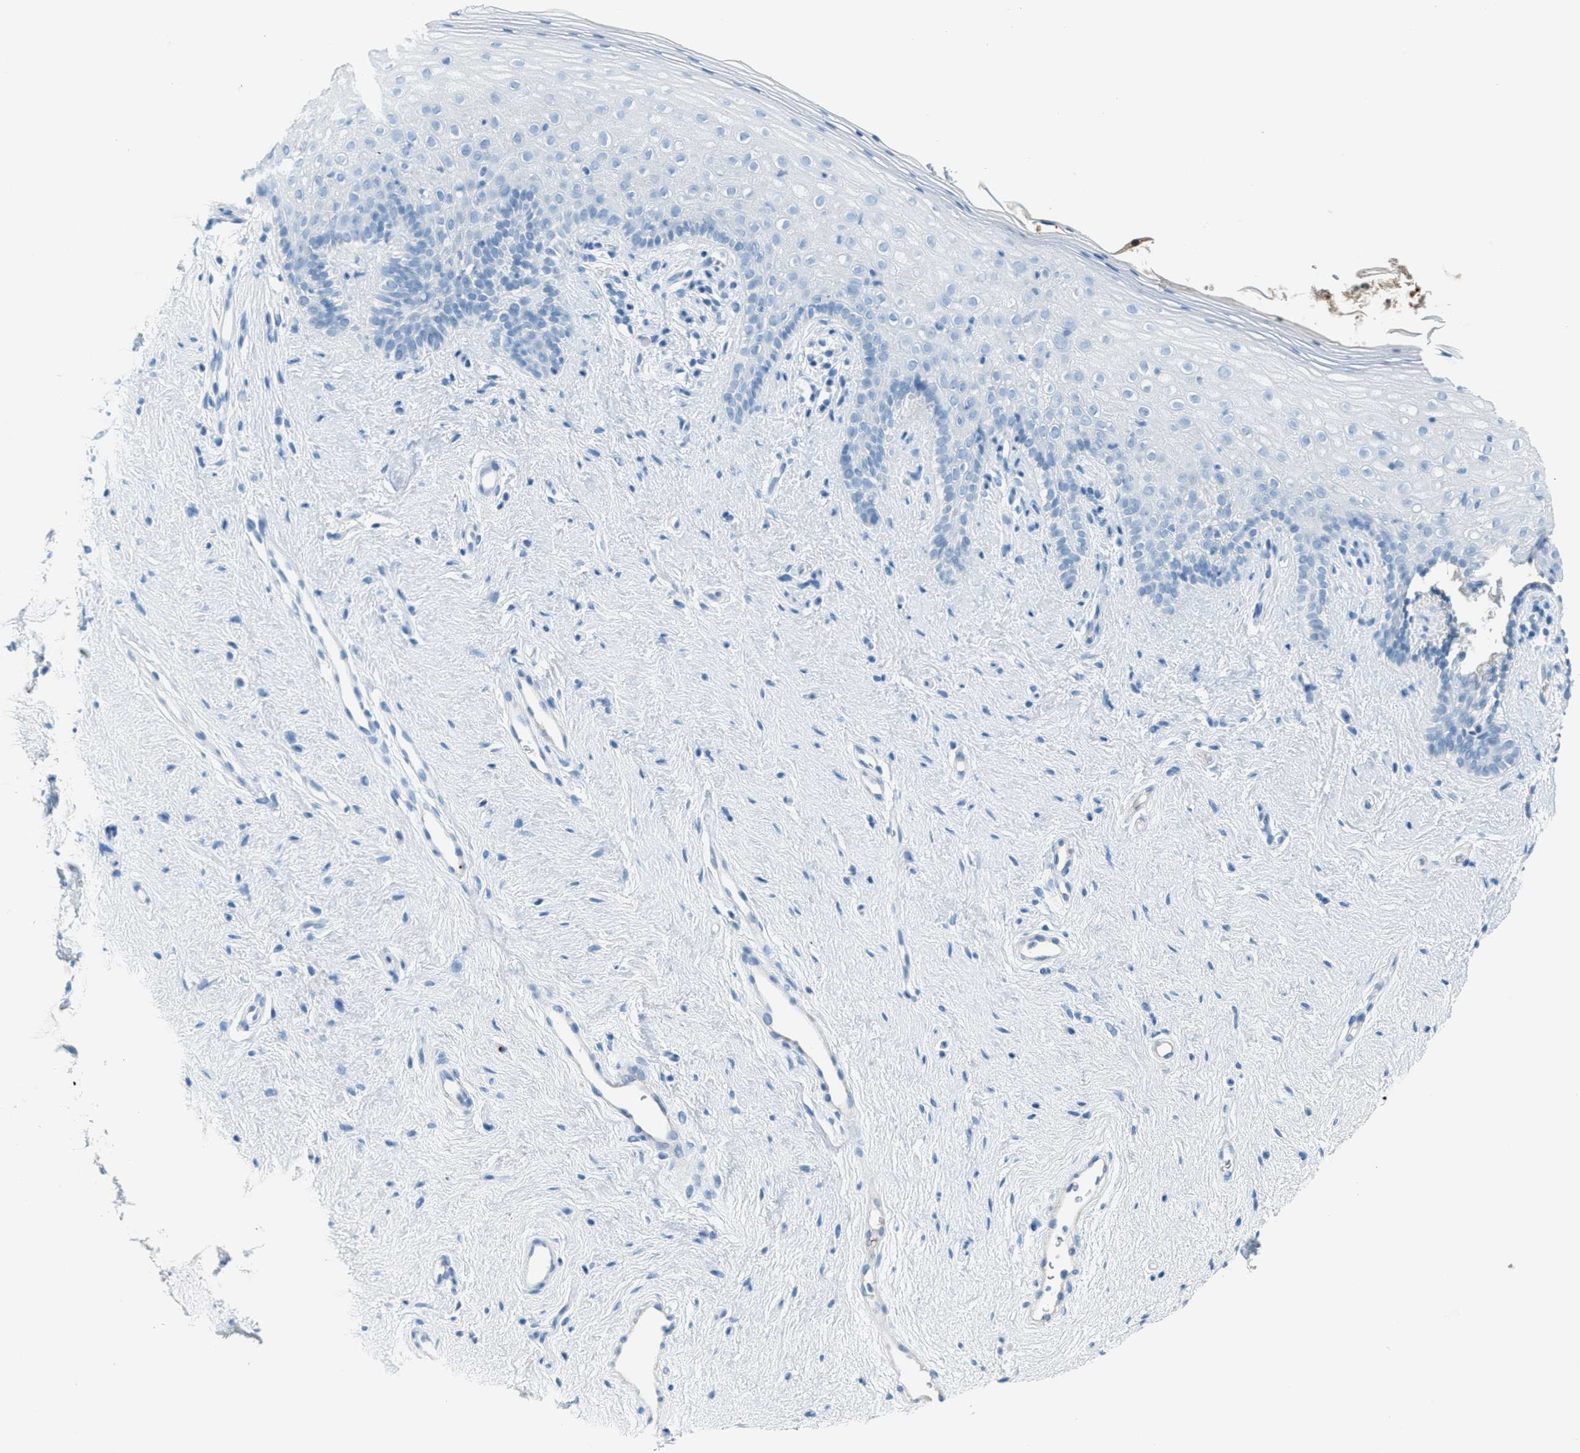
{"staining": {"intensity": "negative", "quantity": "none", "location": "none"}, "tissue": "vagina", "cell_type": "Squamous epithelial cells", "image_type": "normal", "snomed": [{"axis": "morphology", "description": "Normal tissue, NOS"}, {"axis": "topography", "description": "Vagina"}], "caption": "A high-resolution photomicrograph shows immunohistochemistry staining of normal vagina, which demonstrates no significant expression in squamous epithelial cells. Nuclei are stained in blue.", "gene": "PPBP", "patient": {"sex": "female", "age": 44}}